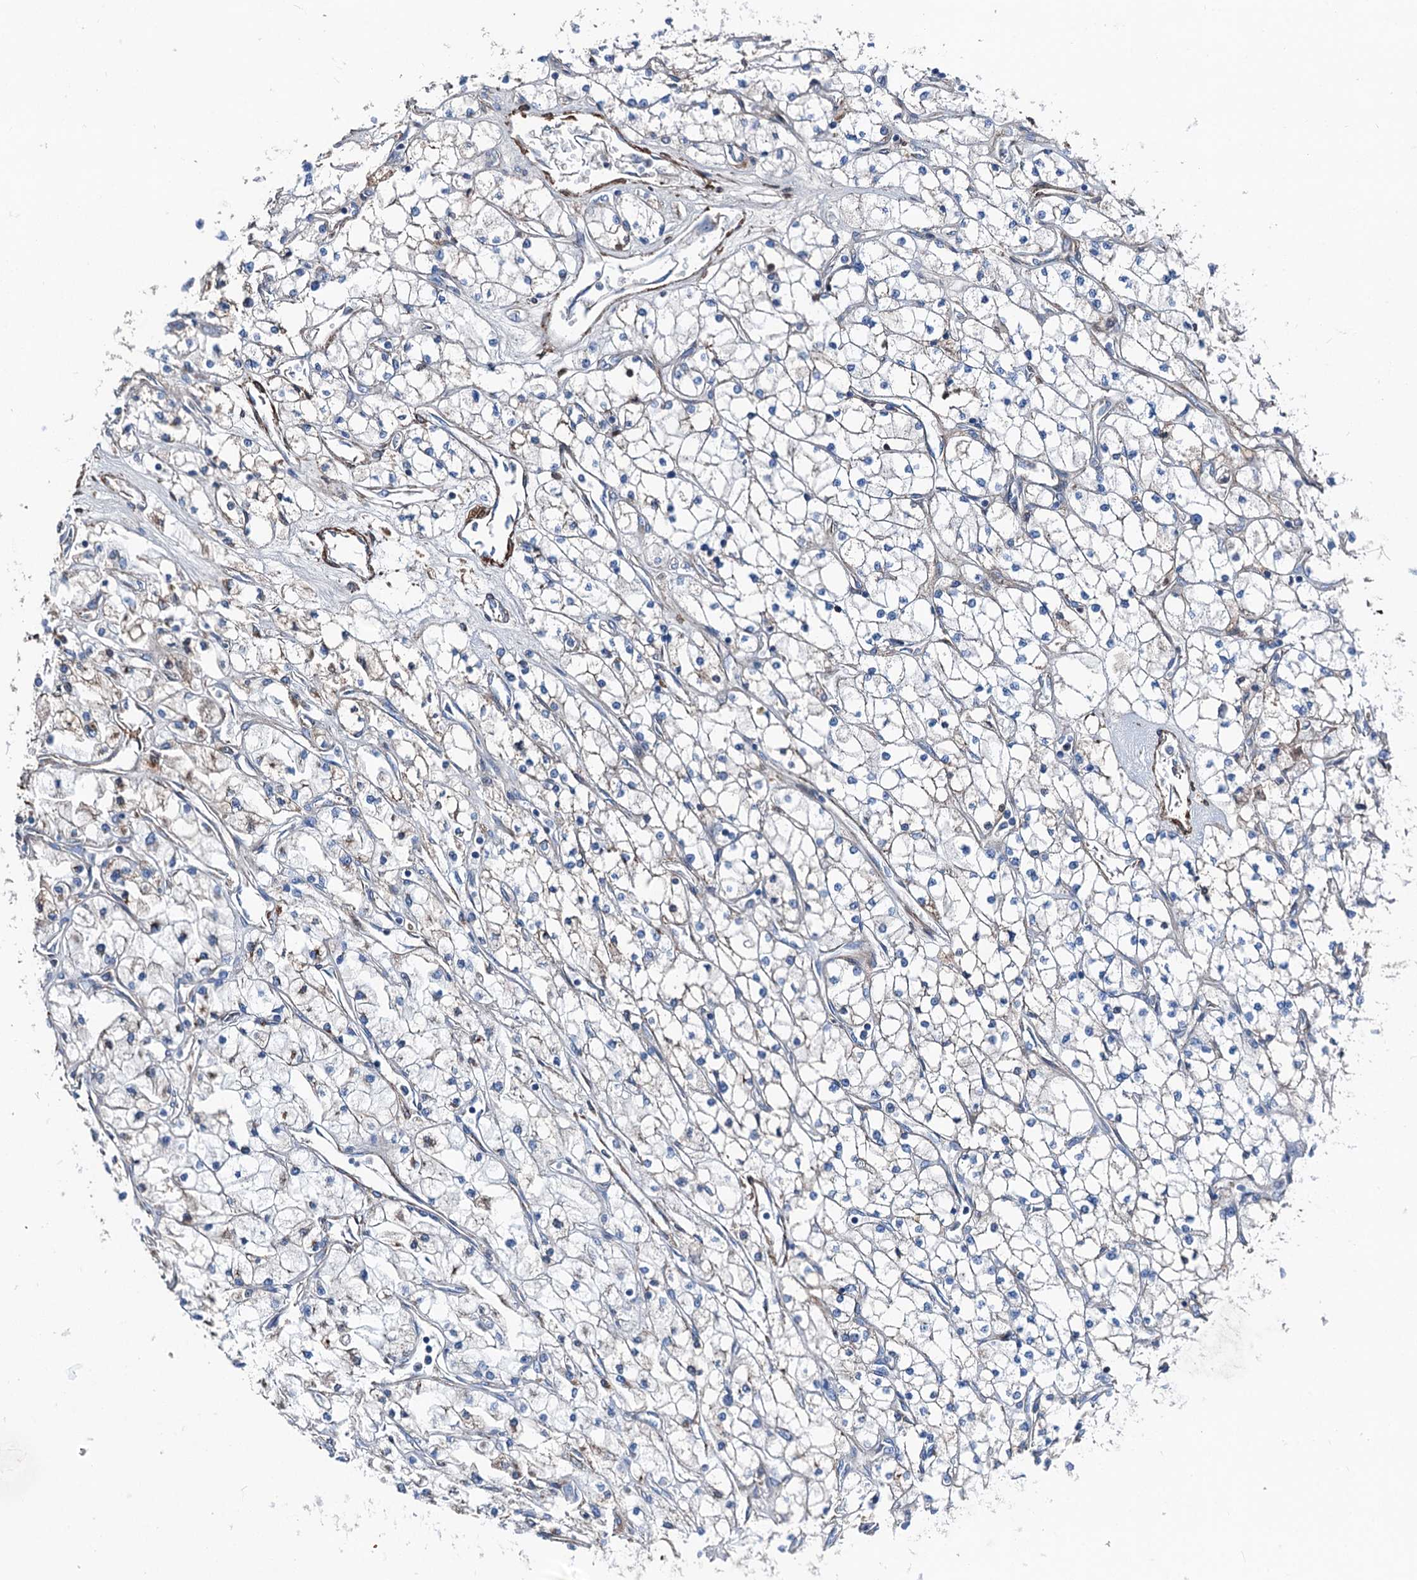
{"staining": {"intensity": "negative", "quantity": "none", "location": "none"}, "tissue": "renal cancer", "cell_type": "Tumor cells", "image_type": "cancer", "snomed": [{"axis": "morphology", "description": "Adenocarcinoma, NOS"}, {"axis": "topography", "description": "Kidney"}], "caption": "Immunohistochemistry of human renal adenocarcinoma displays no staining in tumor cells.", "gene": "DDIAS", "patient": {"sex": "male", "age": 80}}